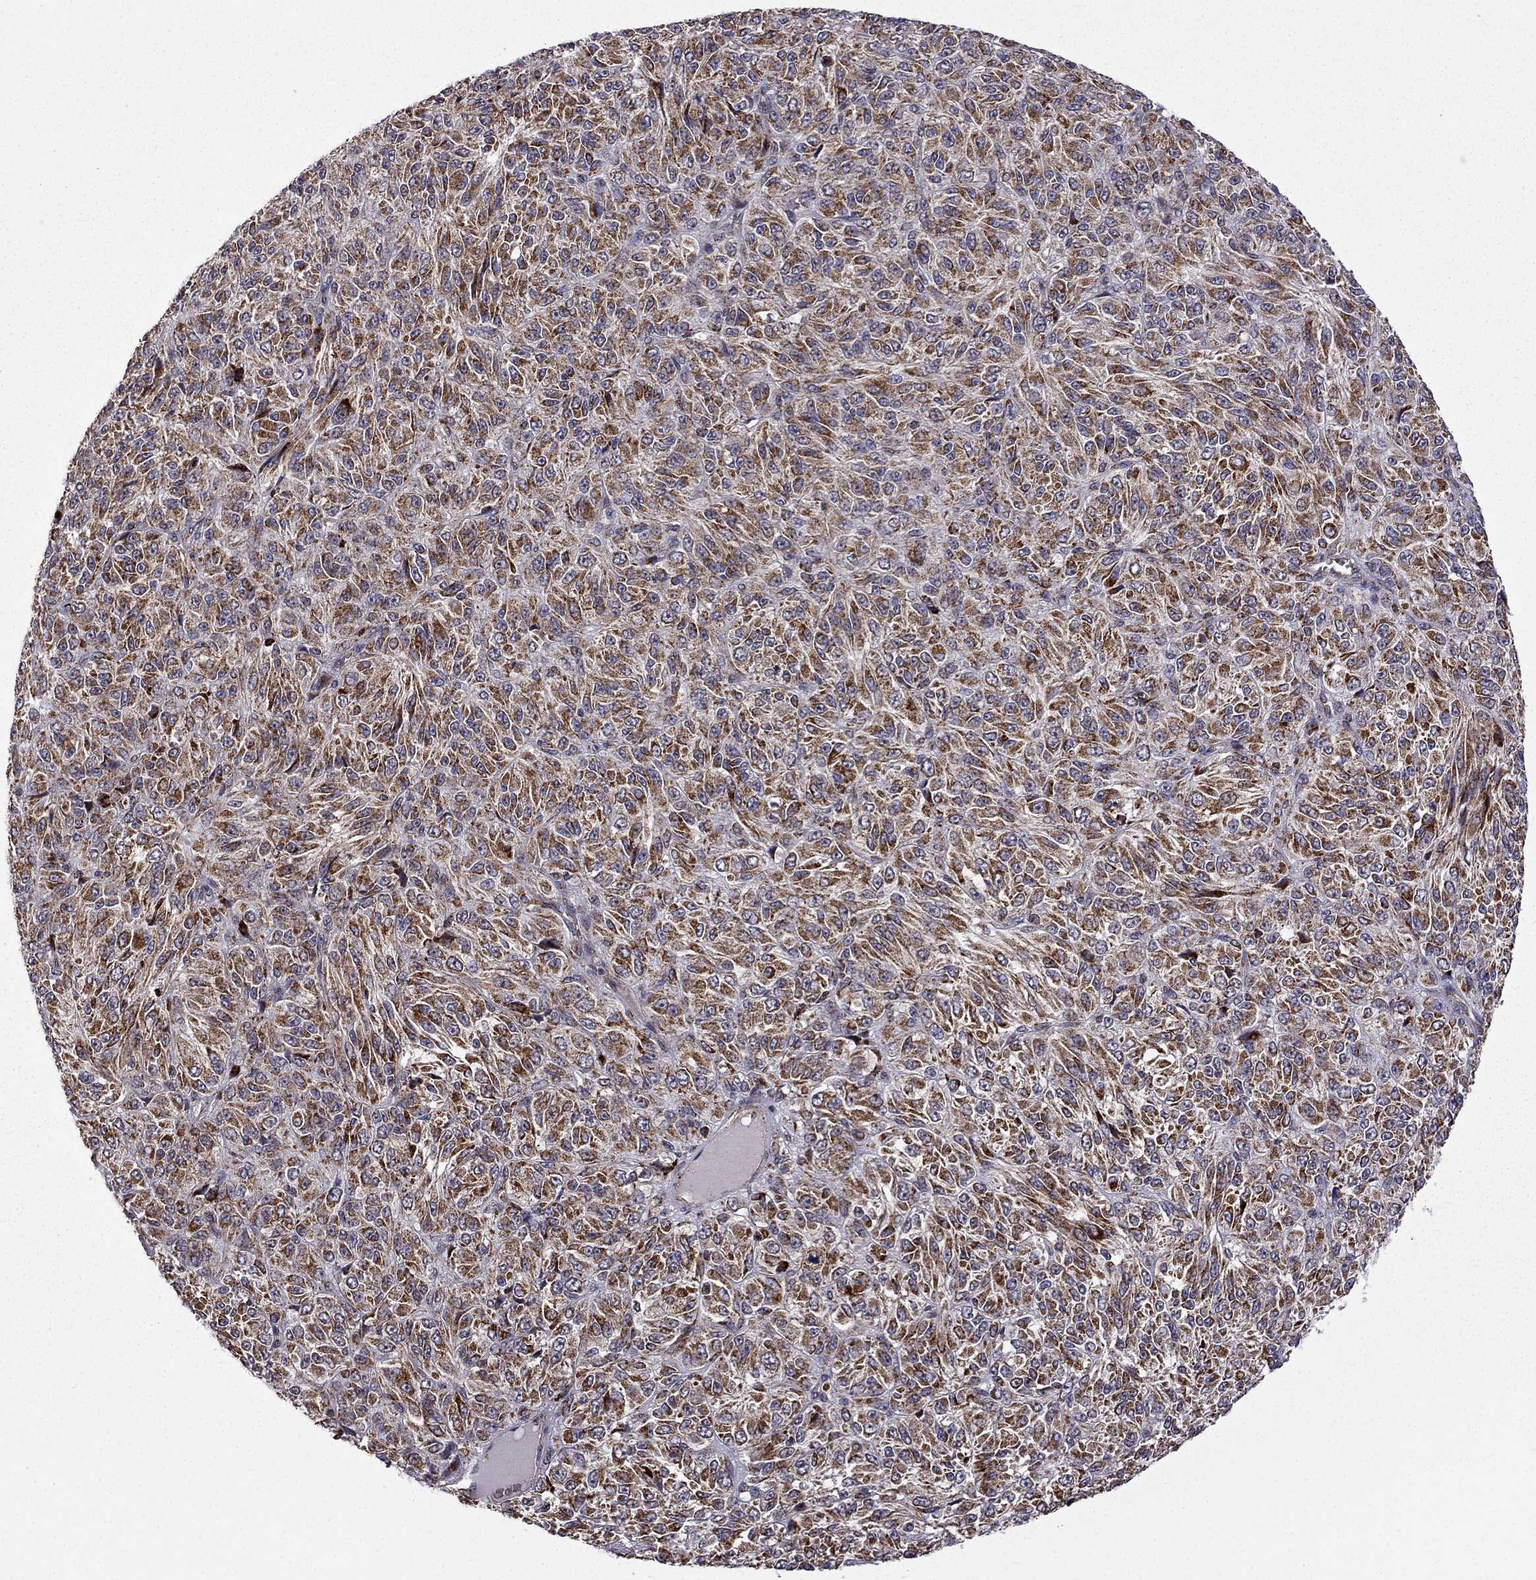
{"staining": {"intensity": "strong", "quantity": ">75%", "location": "cytoplasmic/membranous"}, "tissue": "melanoma", "cell_type": "Tumor cells", "image_type": "cancer", "snomed": [{"axis": "morphology", "description": "Malignant melanoma, Metastatic site"}, {"axis": "topography", "description": "Brain"}], "caption": "An immunohistochemistry (IHC) image of neoplastic tissue is shown. Protein staining in brown labels strong cytoplasmic/membranous positivity in malignant melanoma (metastatic site) within tumor cells.", "gene": "TAB2", "patient": {"sex": "female", "age": 56}}